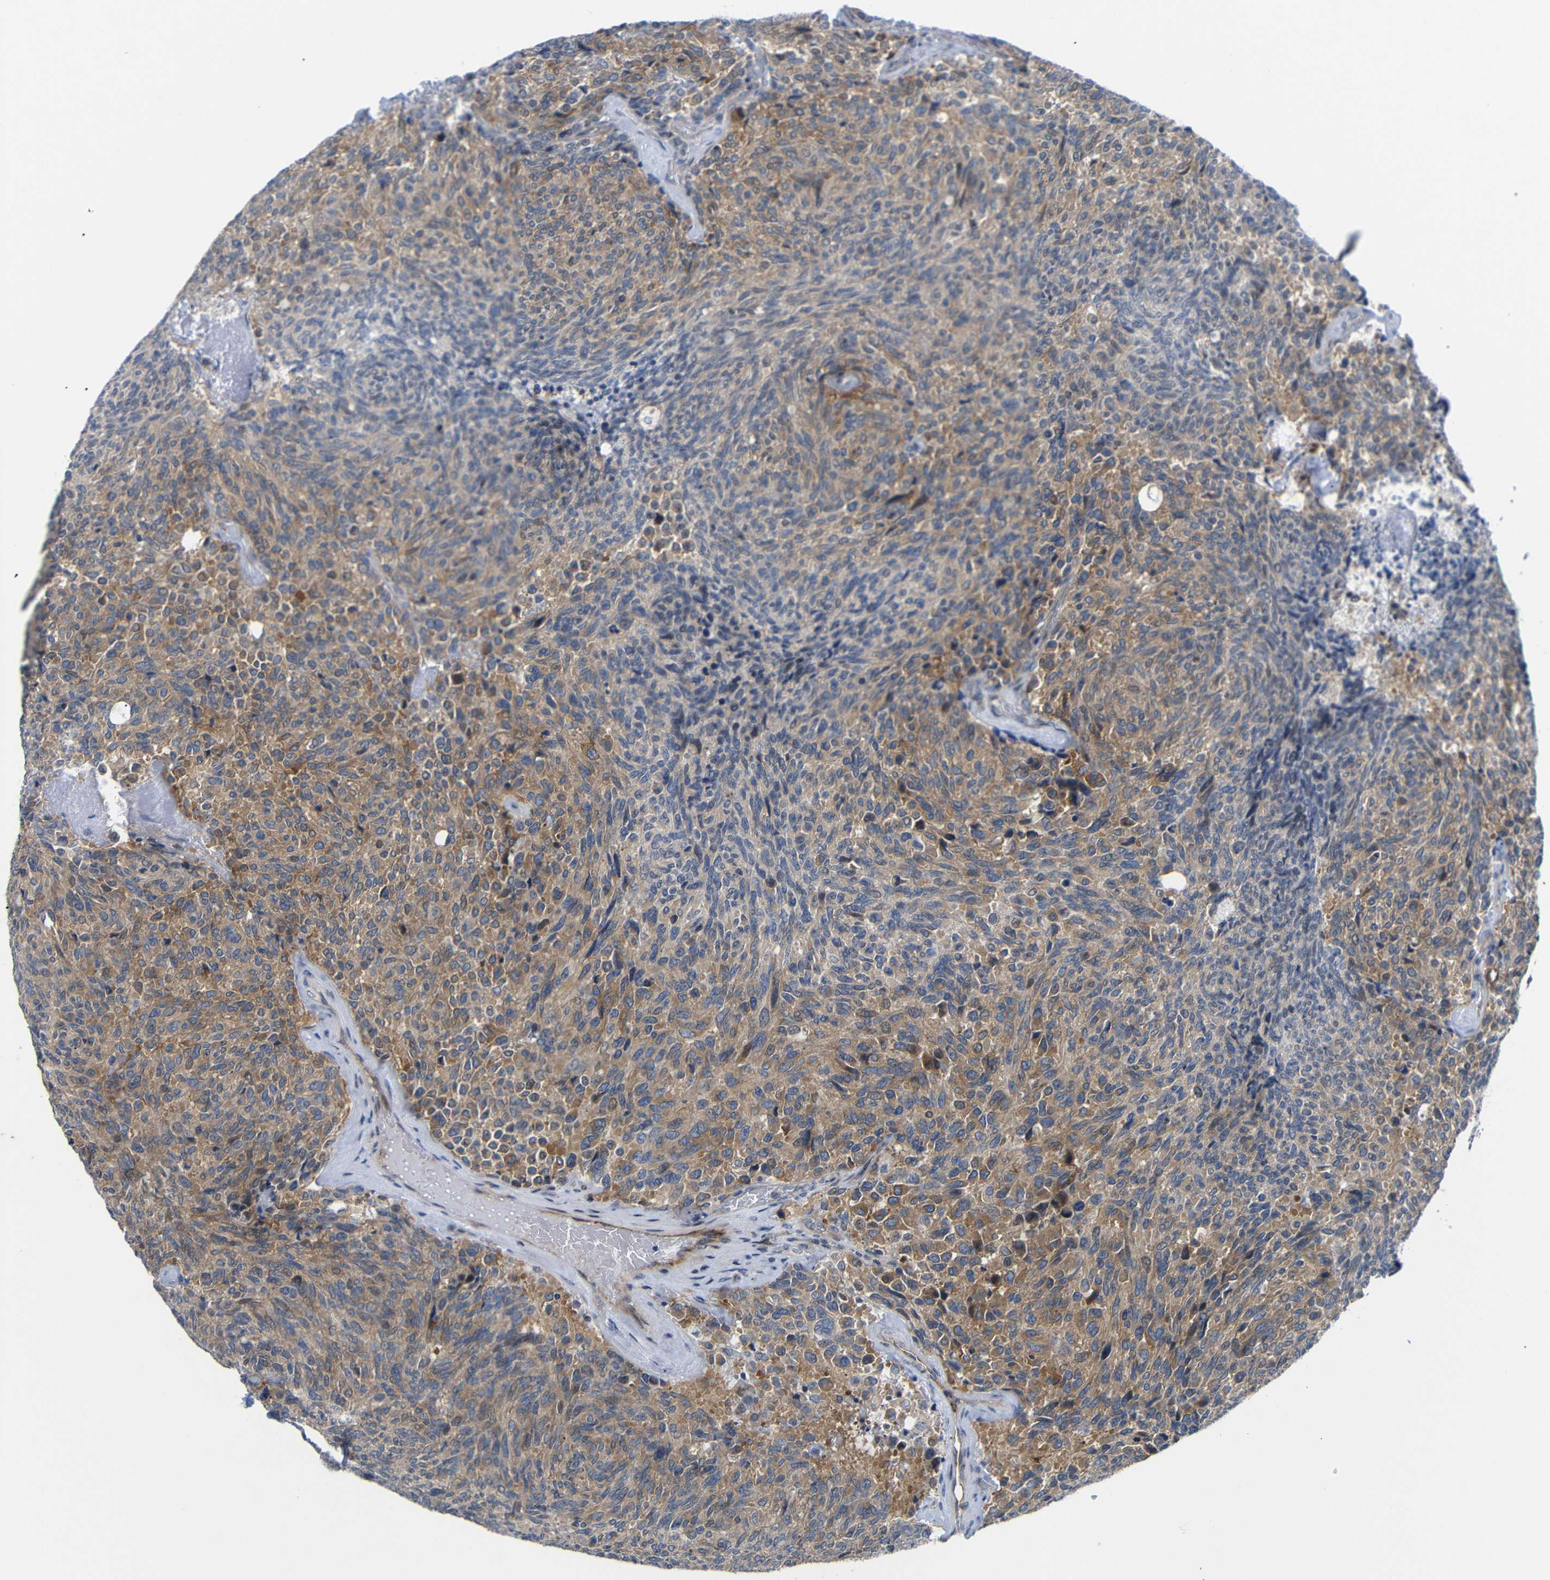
{"staining": {"intensity": "moderate", "quantity": ">75%", "location": "cytoplasmic/membranous"}, "tissue": "carcinoid", "cell_type": "Tumor cells", "image_type": "cancer", "snomed": [{"axis": "morphology", "description": "Carcinoid, malignant, NOS"}, {"axis": "topography", "description": "Pancreas"}], "caption": "IHC staining of carcinoid, which reveals medium levels of moderate cytoplasmic/membranous staining in approximately >75% of tumor cells indicating moderate cytoplasmic/membranous protein staining. The staining was performed using DAB (brown) for protein detection and nuclei were counterstained in hematoxylin (blue).", "gene": "CMTM1", "patient": {"sex": "female", "age": 54}}